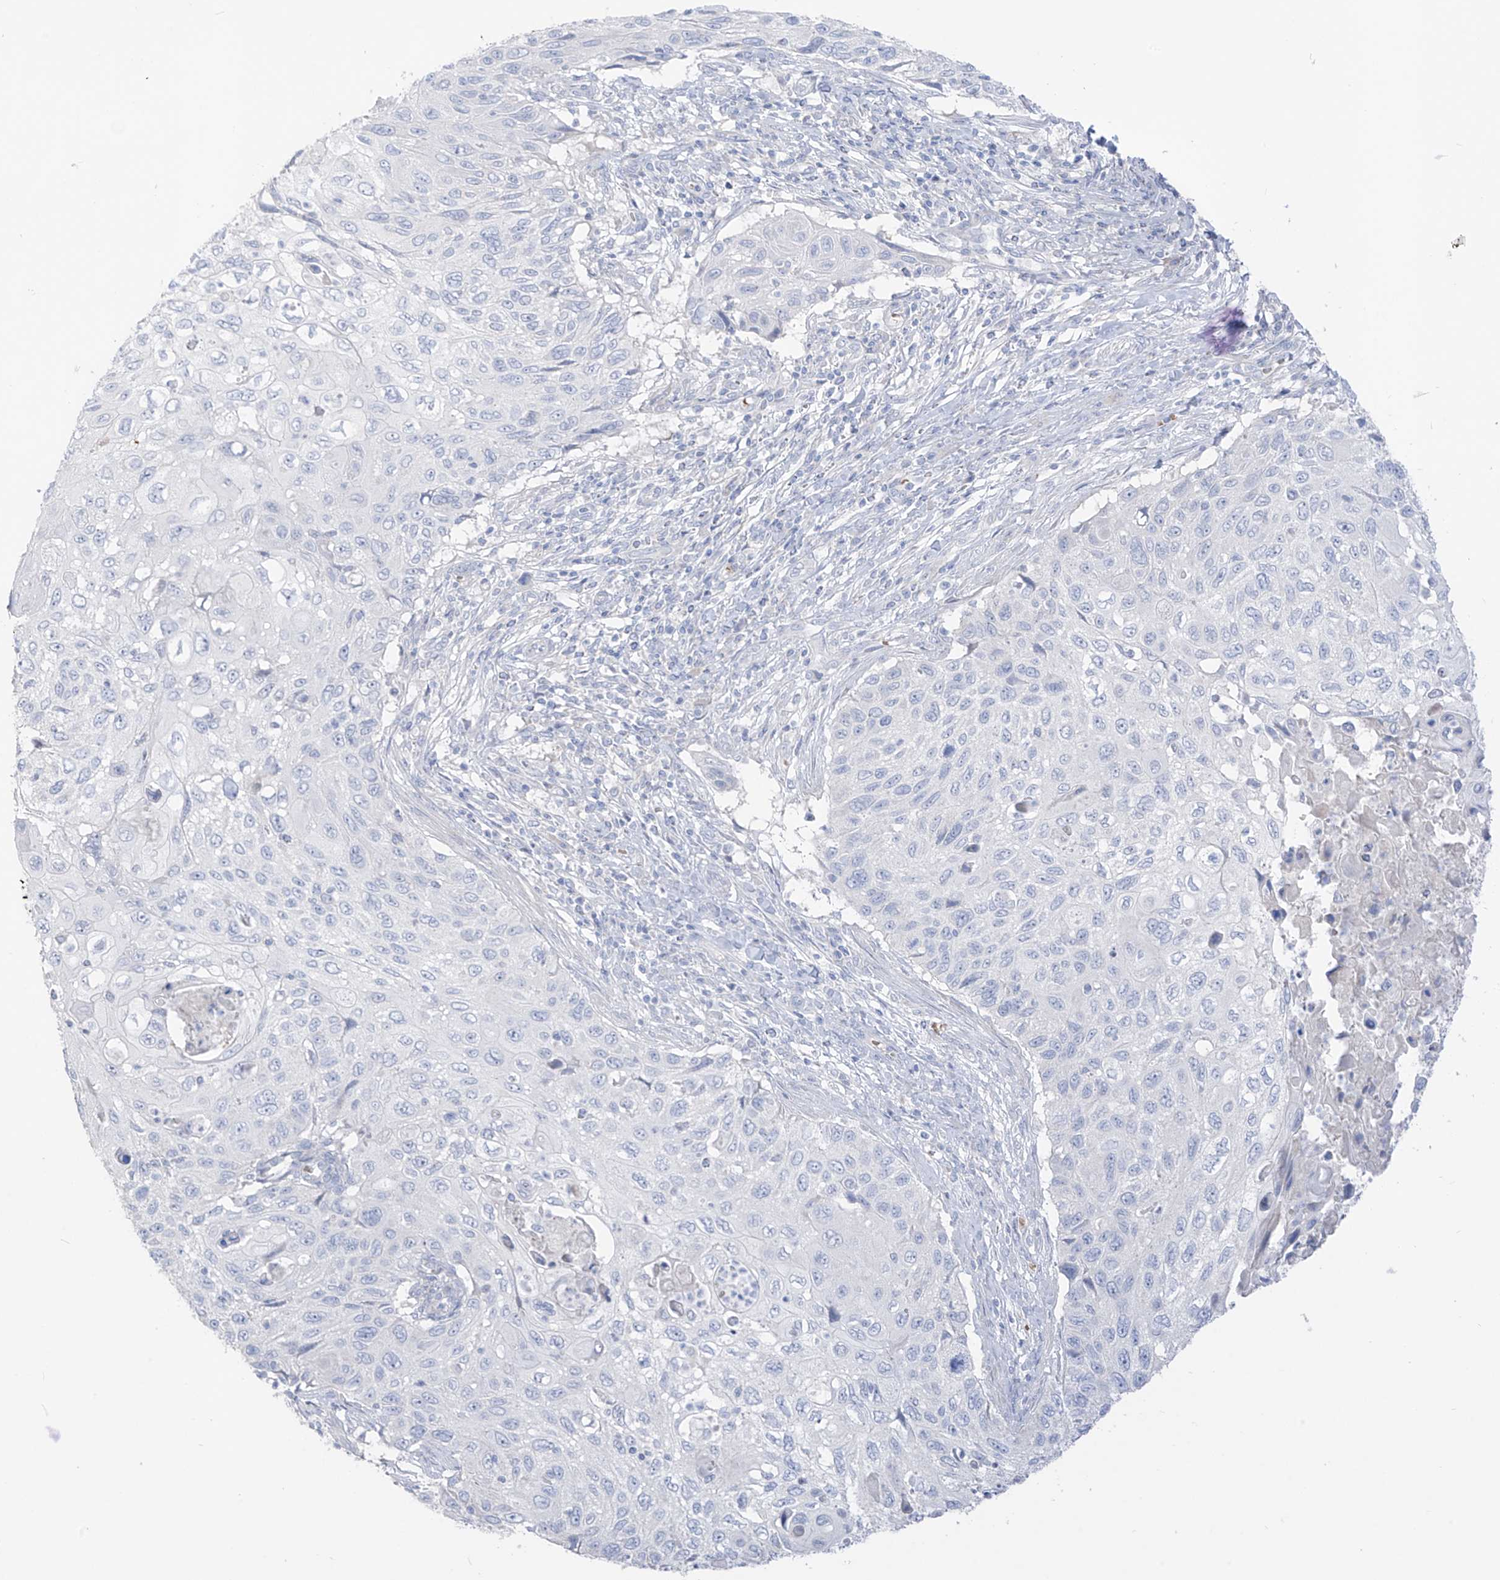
{"staining": {"intensity": "negative", "quantity": "none", "location": "none"}, "tissue": "cervical cancer", "cell_type": "Tumor cells", "image_type": "cancer", "snomed": [{"axis": "morphology", "description": "Squamous cell carcinoma, NOS"}, {"axis": "topography", "description": "Cervix"}], "caption": "Protein analysis of cervical cancer (squamous cell carcinoma) demonstrates no significant positivity in tumor cells.", "gene": "ASPRV1", "patient": {"sex": "female", "age": 70}}